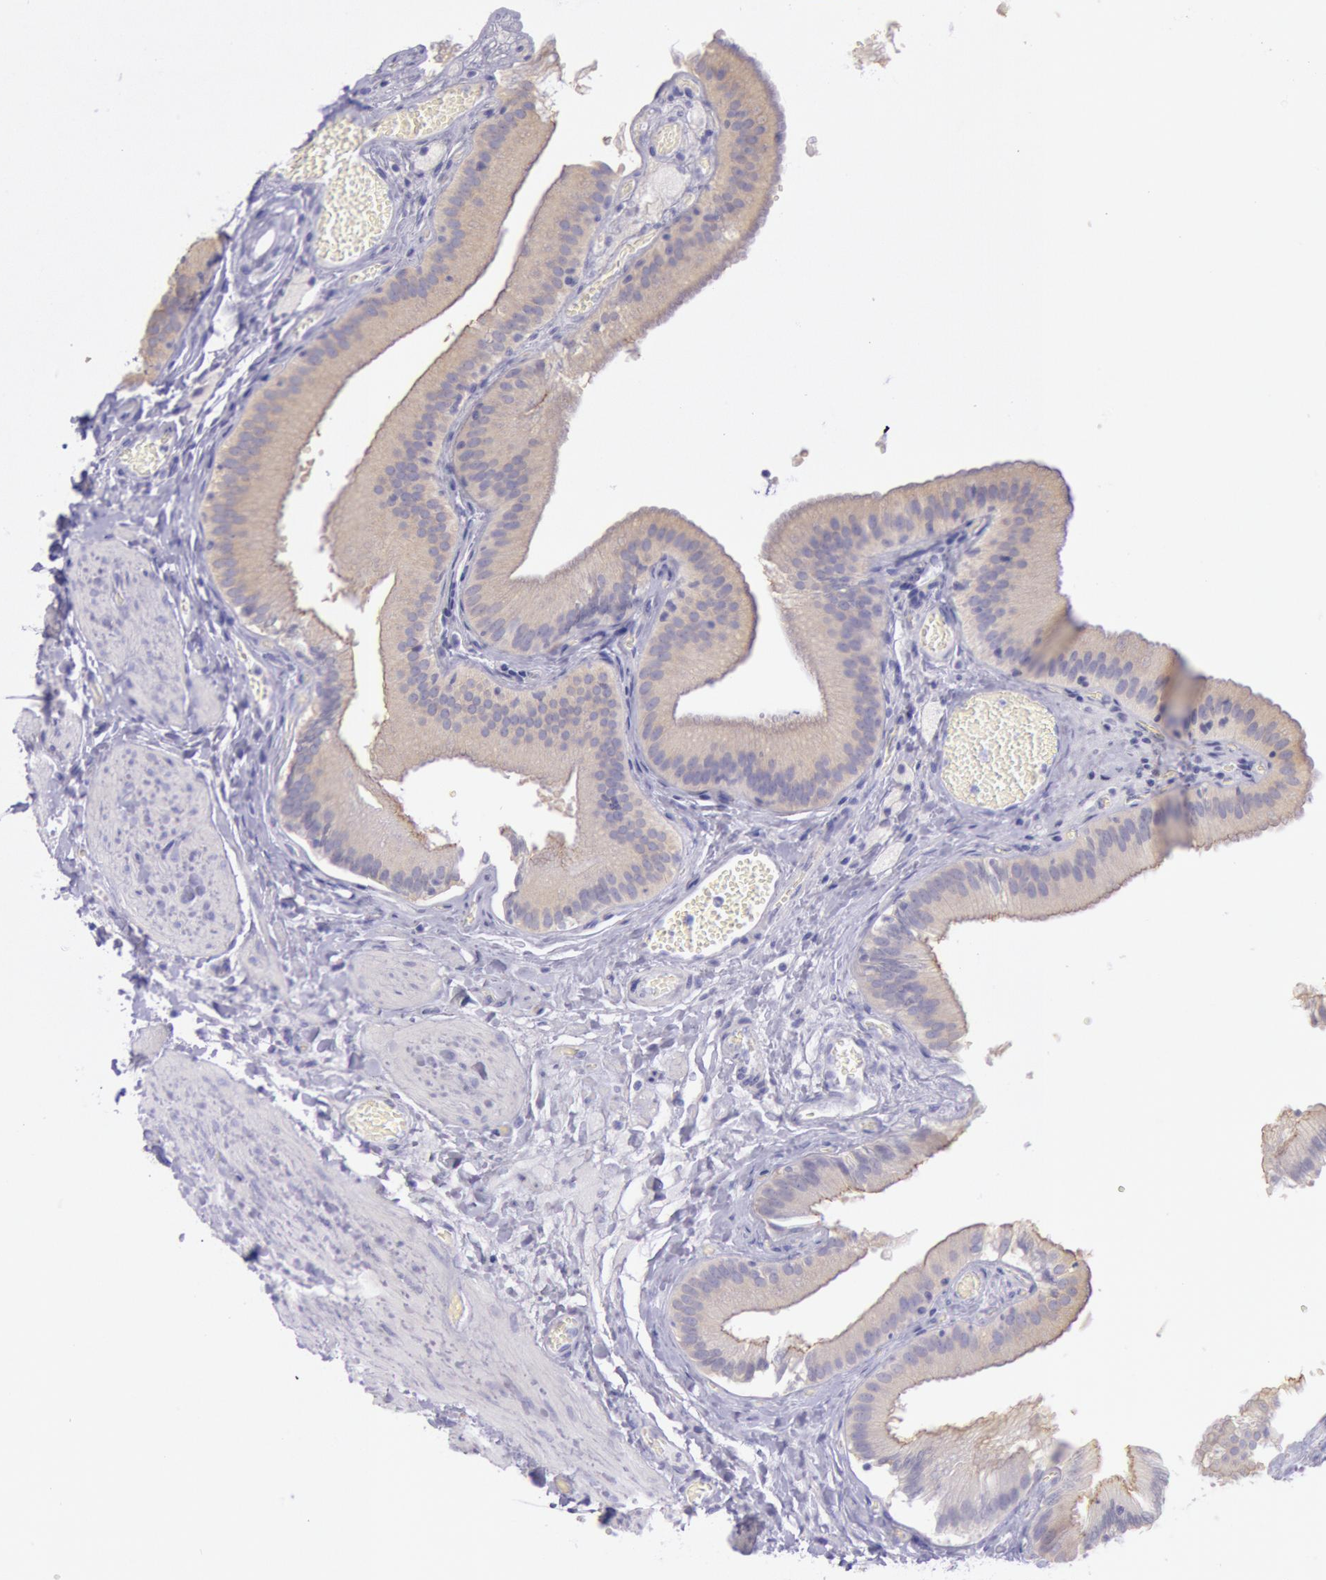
{"staining": {"intensity": "negative", "quantity": "none", "location": "none"}, "tissue": "gallbladder", "cell_type": "Glandular cells", "image_type": "normal", "snomed": [{"axis": "morphology", "description": "Normal tissue, NOS"}, {"axis": "topography", "description": "Gallbladder"}], "caption": "Immunohistochemistry (IHC) histopathology image of unremarkable gallbladder: gallbladder stained with DAB (3,3'-diaminobenzidine) shows no significant protein positivity in glandular cells.", "gene": "MYH1", "patient": {"sex": "female", "age": 24}}